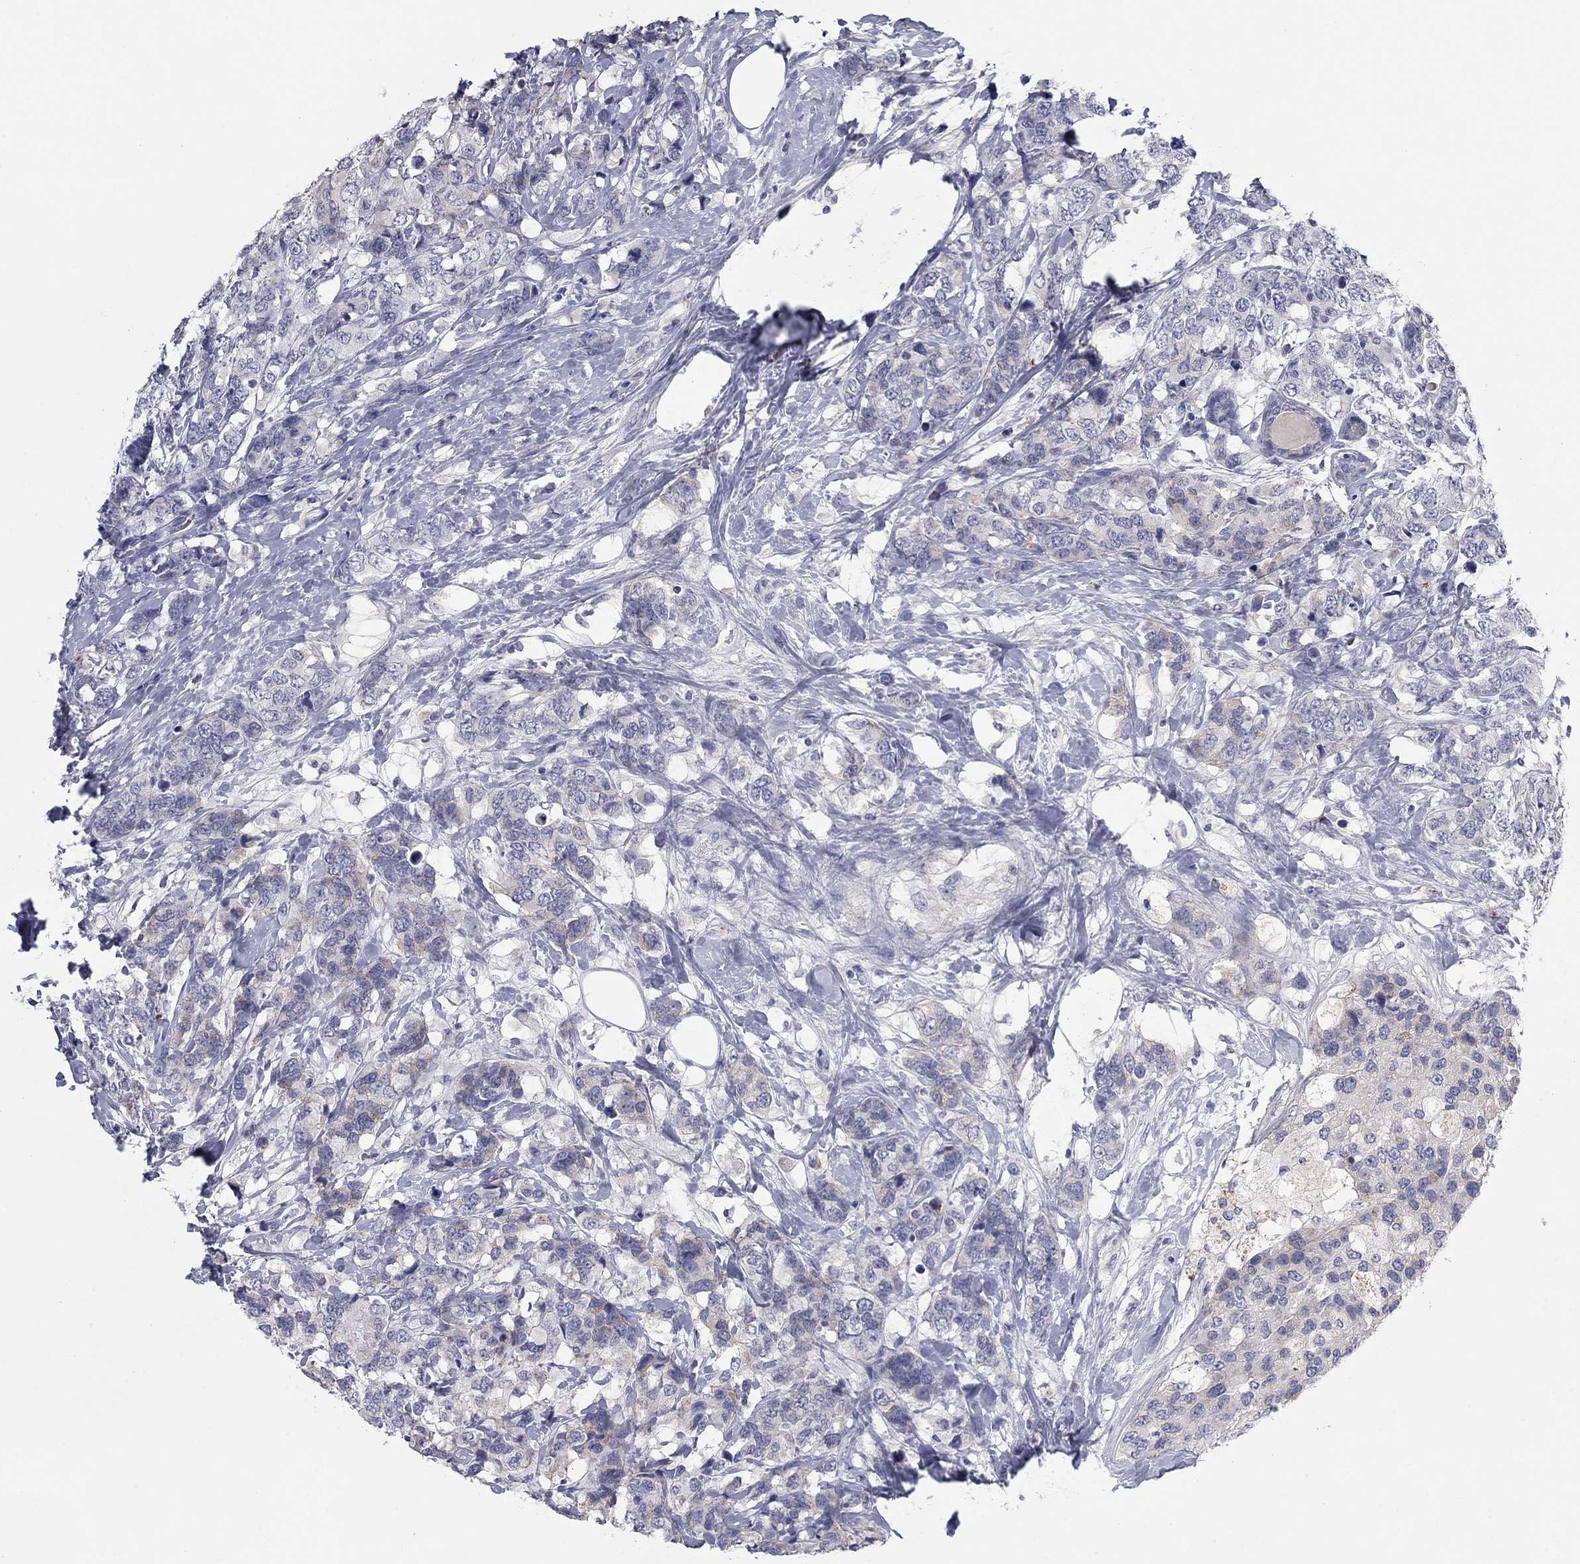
{"staining": {"intensity": "negative", "quantity": "none", "location": "none"}, "tissue": "breast cancer", "cell_type": "Tumor cells", "image_type": "cancer", "snomed": [{"axis": "morphology", "description": "Lobular carcinoma"}, {"axis": "topography", "description": "Breast"}], "caption": "A photomicrograph of breast cancer stained for a protein reveals no brown staining in tumor cells.", "gene": "CNTNAP4", "patient": {"sex": "female", "age": 59}}